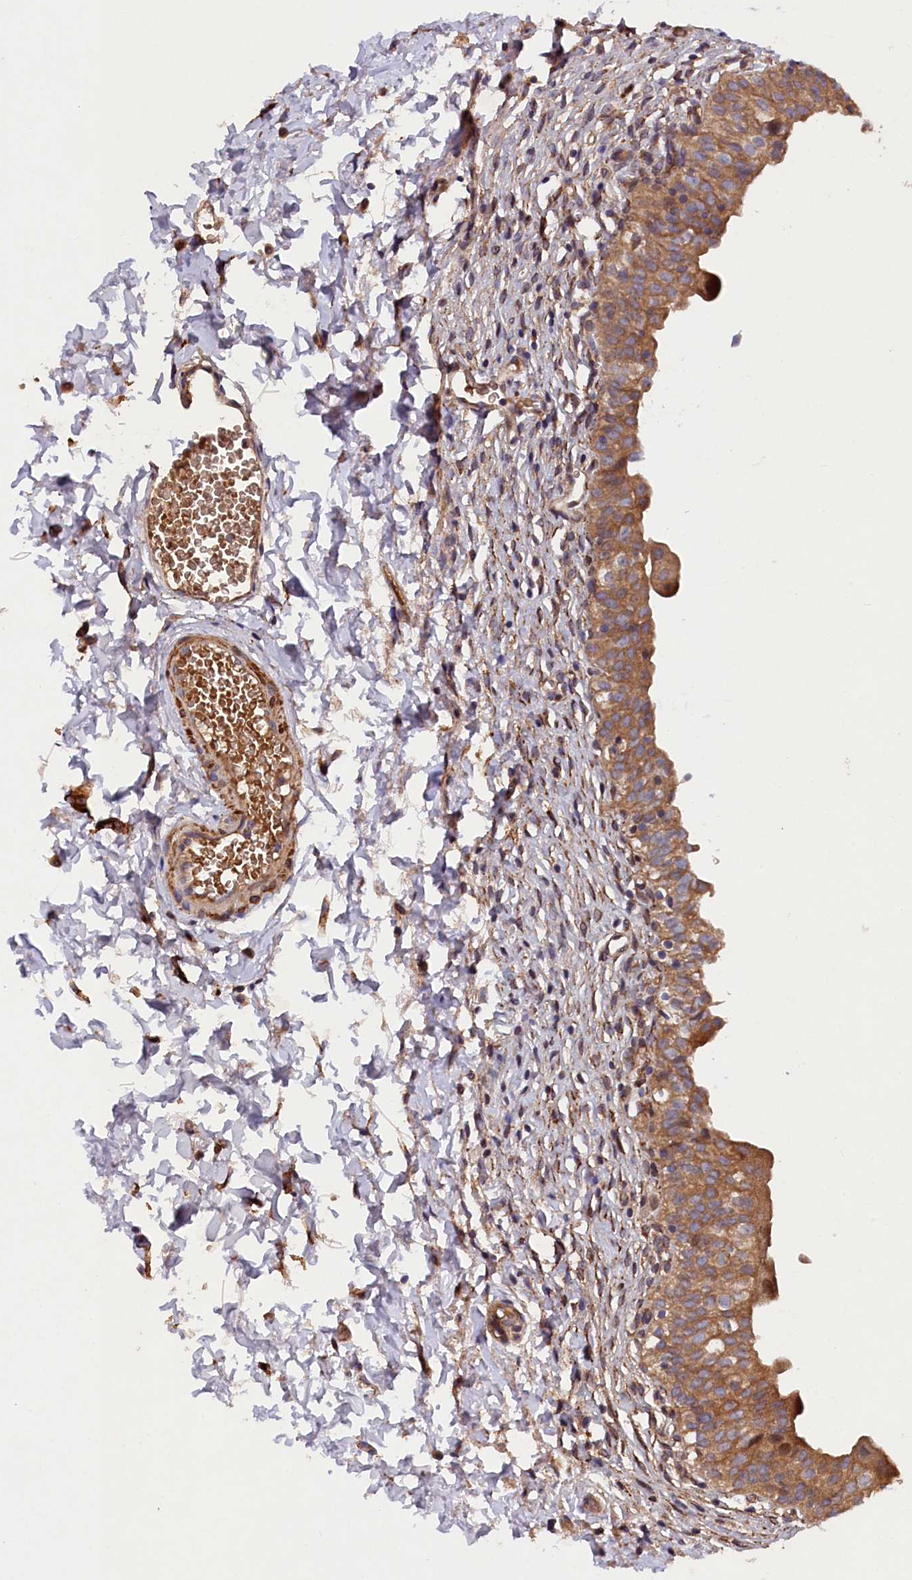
{"staining": {"intensity": "moderate", "quantity": ">75%", "location": "cytoplasmic/membranous"}, "tissue": "urinary bladder", "cell_type": "Urothelial cells", "image_type": "normal", "snomed": [{"axis": "morphology", "description": "Normal tissue, NOS"}, {"axis": "topography", "description": "Urinary bladder"}], "caption": "The immunohistochemical stain shows moderate cytoplasmic/membranous staining in urothelial cells of normal urinary bladder.", "gene": "ARRDC4", "patient": {"sex": "male", "age": 55}}